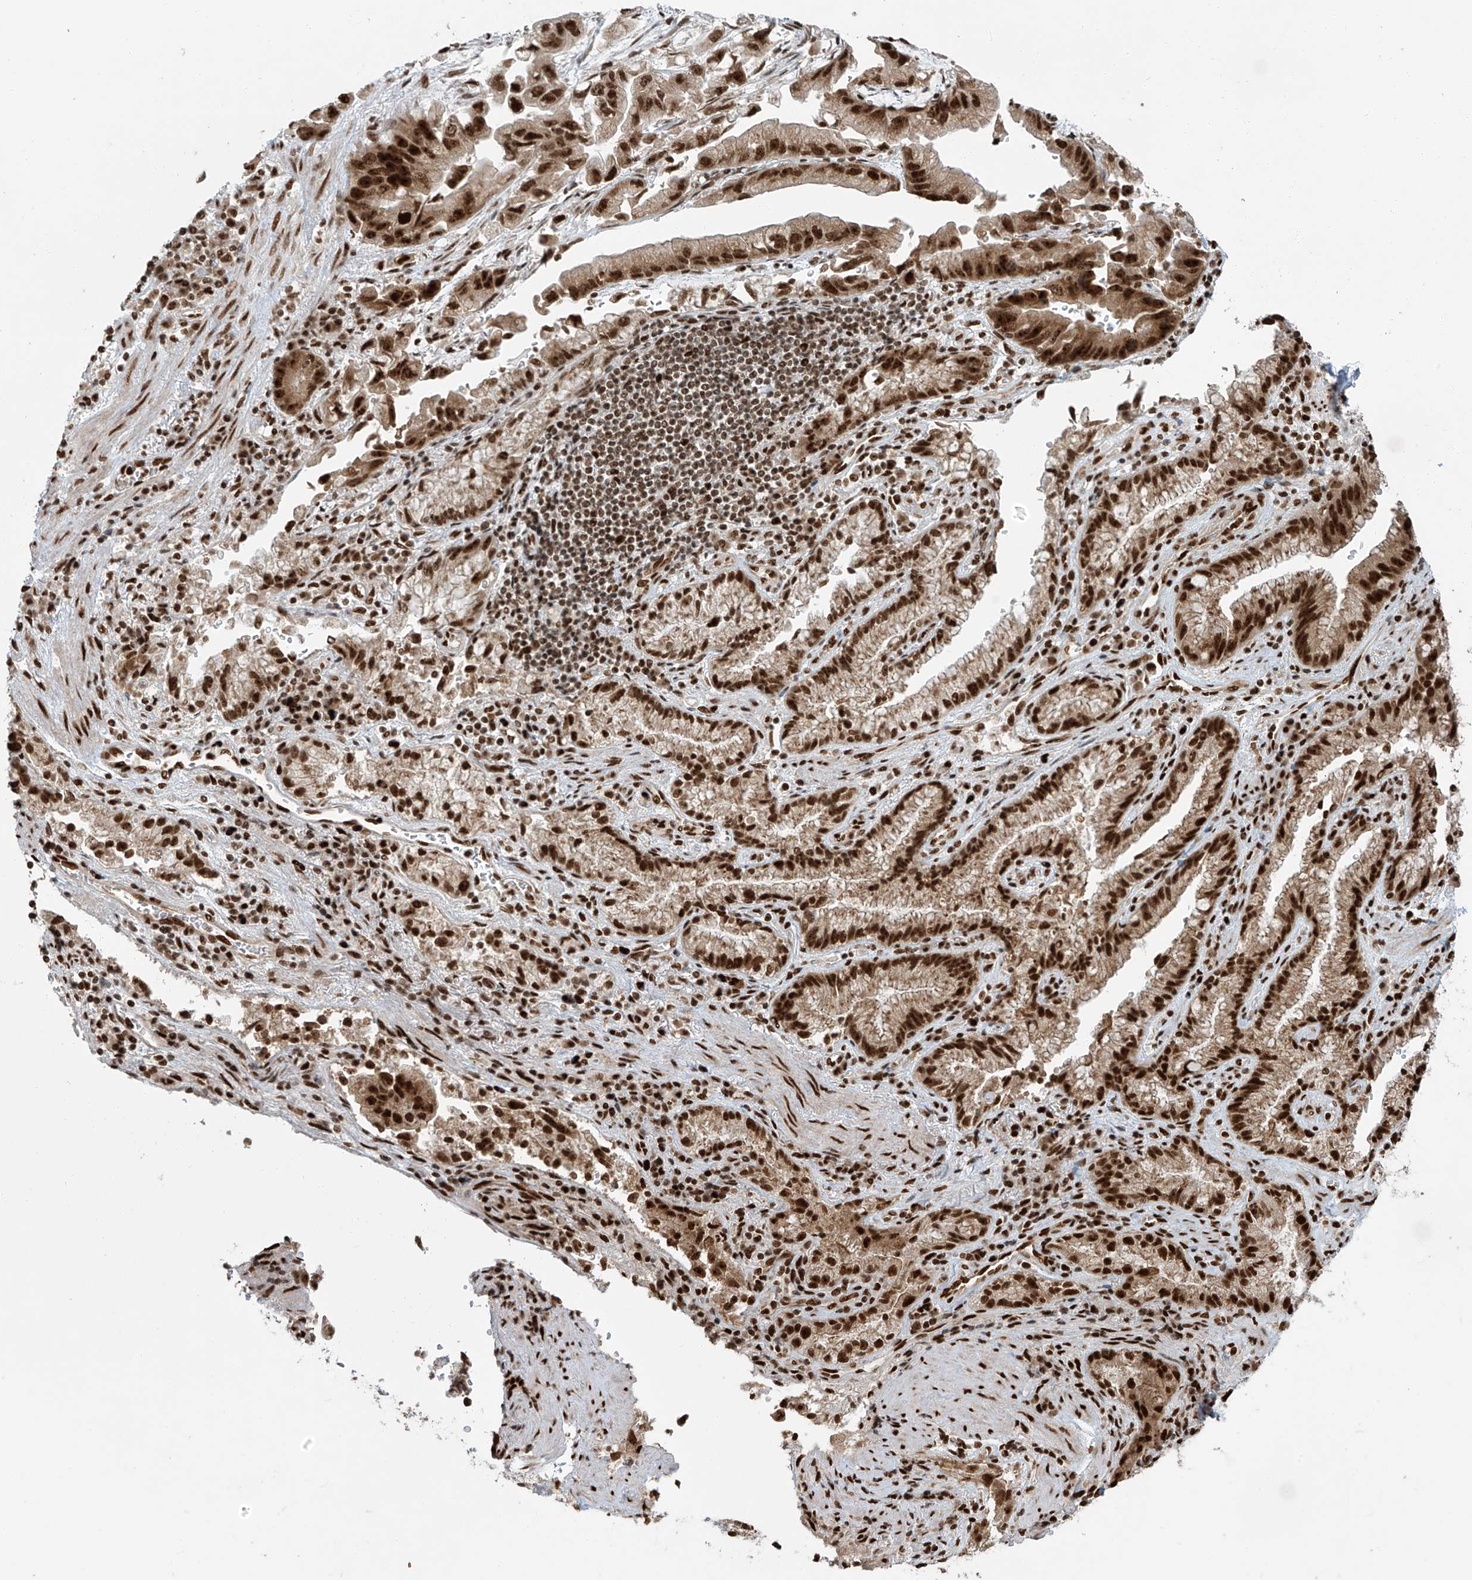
{"staining": {"intensity": "strong", "quantity": ">75%", "location": "nuclear"}, "tissue": "stomach cancer", "cell_type": "Tumor cells", "image_type": "cancer", "snomed": [{"axis": "morphology", "description": "Adenocarcinoma, NOS"}, {"axis": "topography", "description": "Stomach"}], "caption": "Immunohistochemistry (IHC) photomicrograph of neoplastic tissue: adenocarcinoma (stomach) stained using immunohistochemistry (IHC) shows high levels of strong protein expression localized specifically in the nuclear of tumor cells, appearing as a nuclear brown color.", "gene": "FAM193B", "patient": {"sex": "male", "age": 62}}